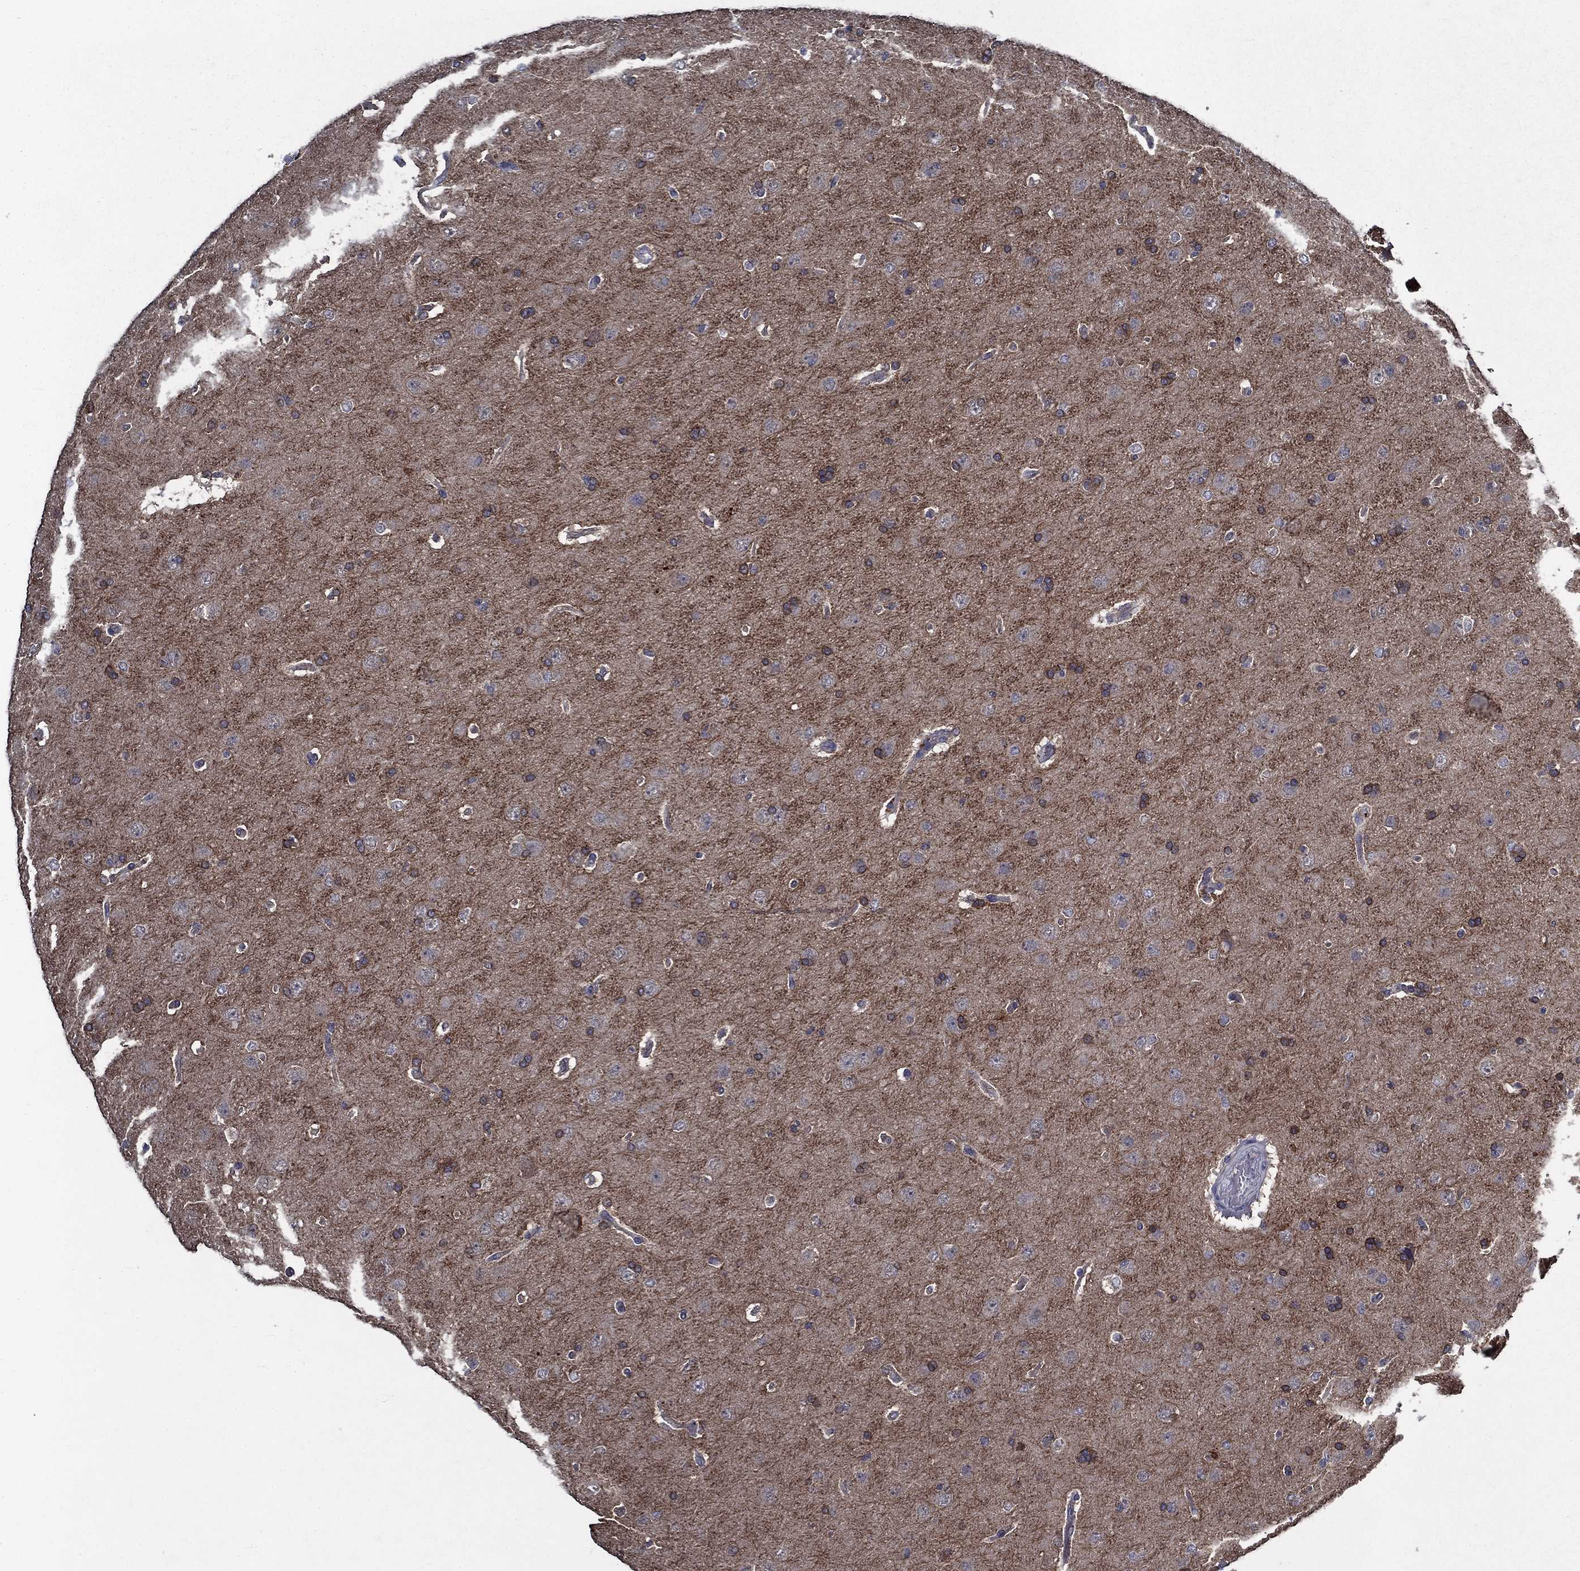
{"staining": {"intensity": "negative", "quantity": "none", "location": "none"}, "tissue": "glioma", "cell_type": "Tumor cells", "image_type": "cancer", "snomed": [{"axis": "morphology", "description": "Glioma, malignant, NOS"}, {"axis": "topography", "description": "Cerebral cortex"}], "caption": "High magnification brightfield microscopy of glioma stained with DAB (3,3'-diaminobenzidine) (brown) and counterstained with hematoxylin (blue): tumor cells show no significant staining.", "gene": "SLC44A1", "patient": {"sex": "male", "age": 58}}